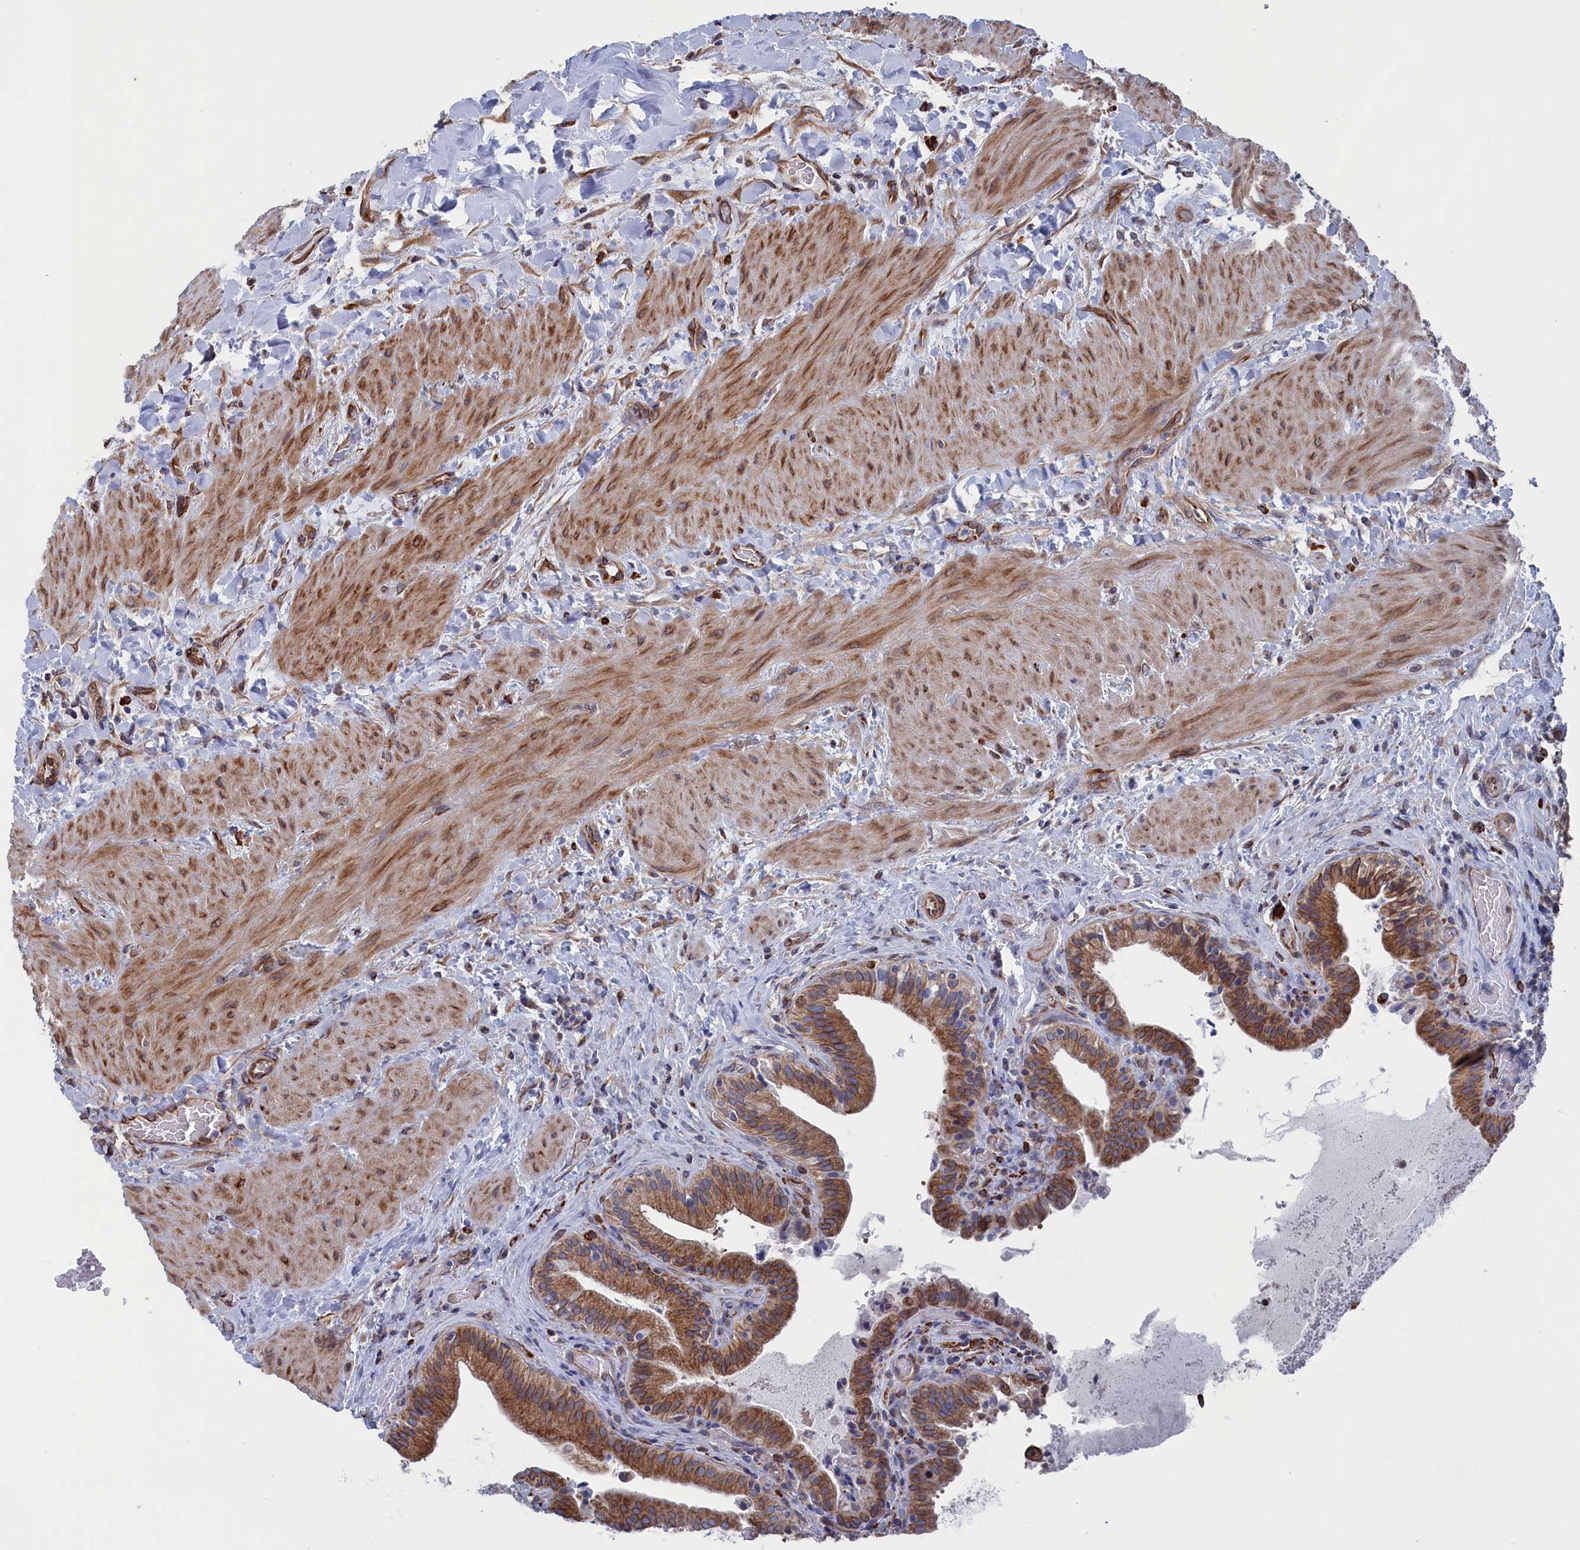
{"staining": {"intensity": "strong", "quantity": ">75%", "location": "cytoplasmic/membranous"}, "tissue": "gallbladder", "cell_type": "Glandular cells", "image_type": "normal", "snomed": [{"axis": "morphology", "description": "Normal tissue, NOS"}, {"axis": "topography", "description": "Gallbladder"}], "caption": "The histopathology image displays immunohistochemical staining of unremarkable gallbladder. There is strong cytoplasmic/membranous staining is seen in about >75% of glandular cells. (DAB (3,3'-diaminobenzidine) = brown stain, brightfield microscopy at high magnification).", "gene": "NUTF2", "patient": {"sex": "male", "age": 24}}